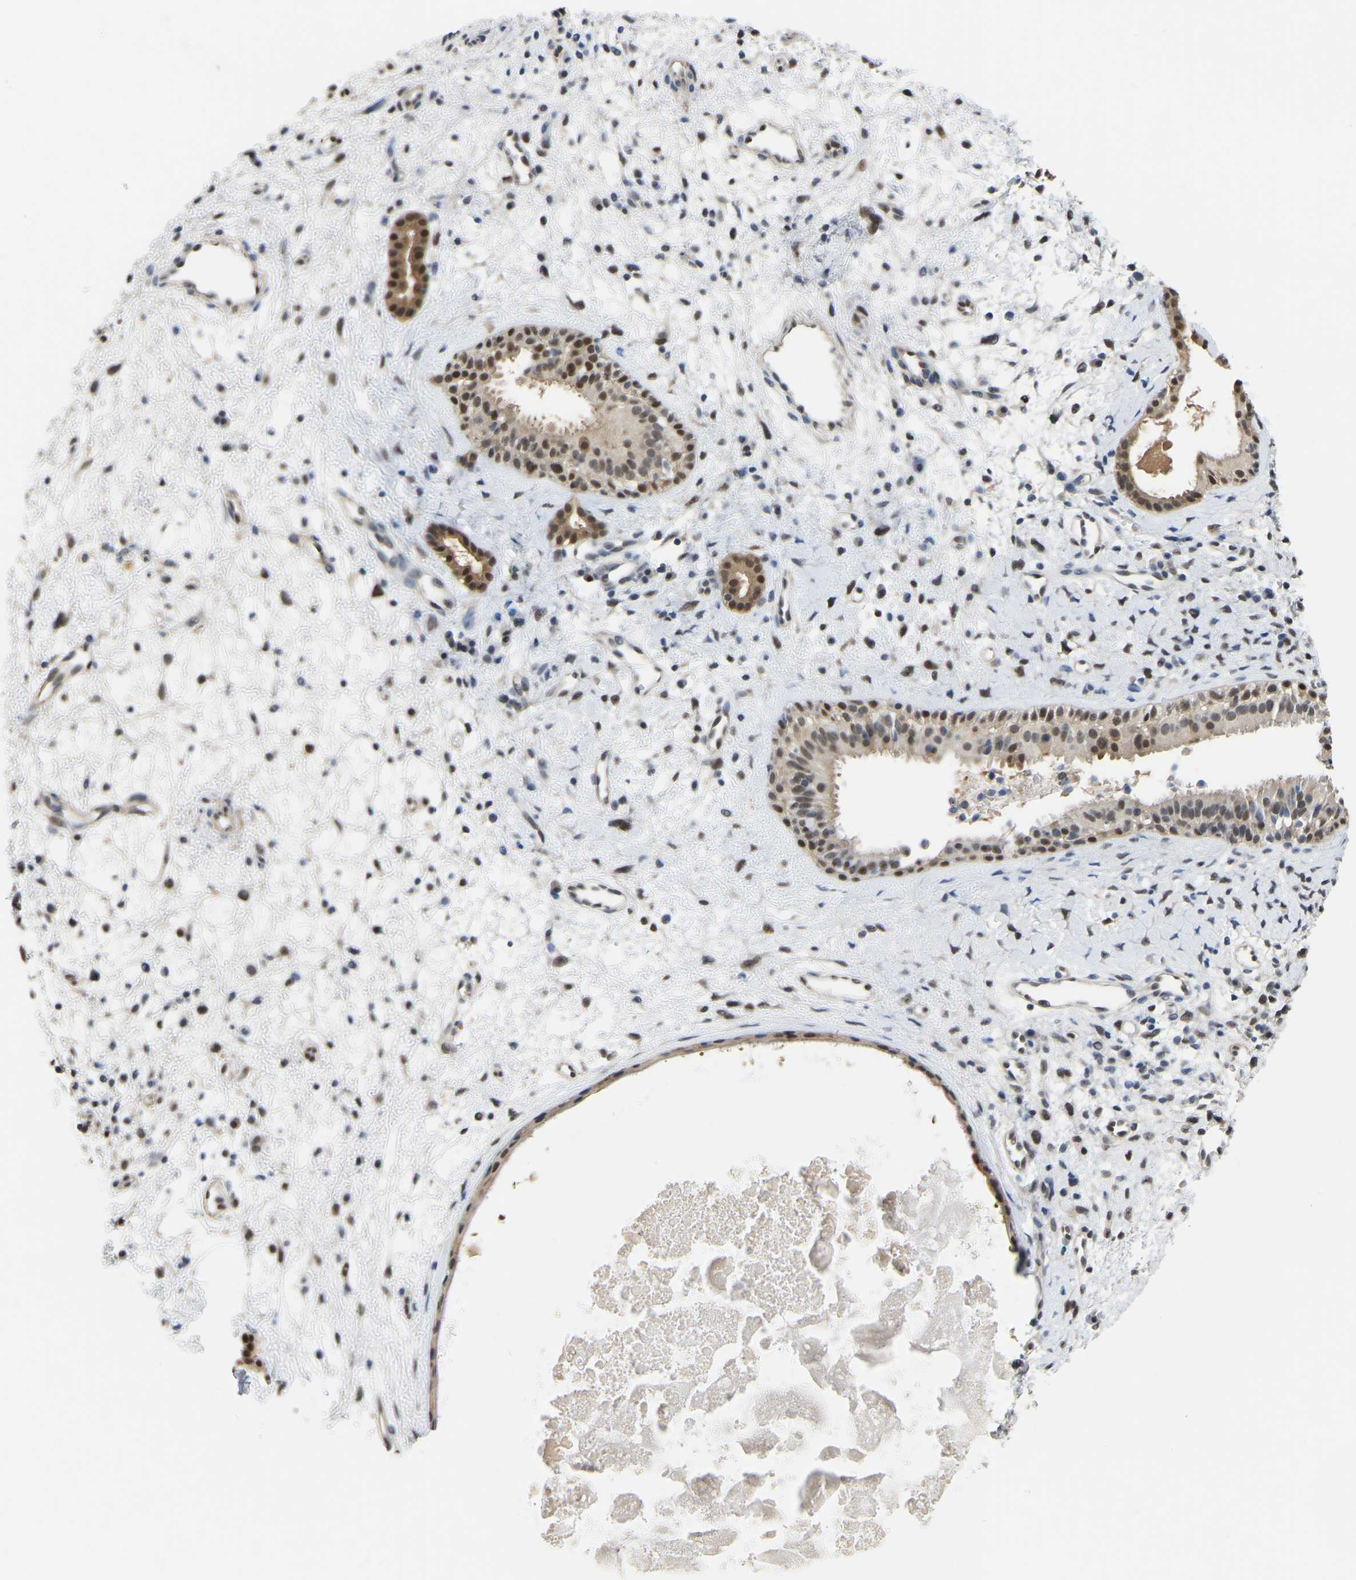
{"staining": {"intensity": "strong", "quantity": ">75%", "location": "nuclear"}, "tissue": "nasopharynx", "cell_type": "Respiratory epithelial cells", "image_type": "normal", "snomed": [{"axis": "morphology", "description": "Normal tissue, NOS"}, {"axis": "topography", "description": "Nasopharynx"}], "caption": "The immunohistochemical stain labels strong nuclear expression in respiratory epithelial cells of unremarkable nasopharynx. Using DAB (3,3'-diaminobenzidine) (brown) and hematoxylin (blue) stains, captured at high magnification using brightfield microscopy.", "gene": "KLRG2", "patient": {"sex": "male", "age": 22}}